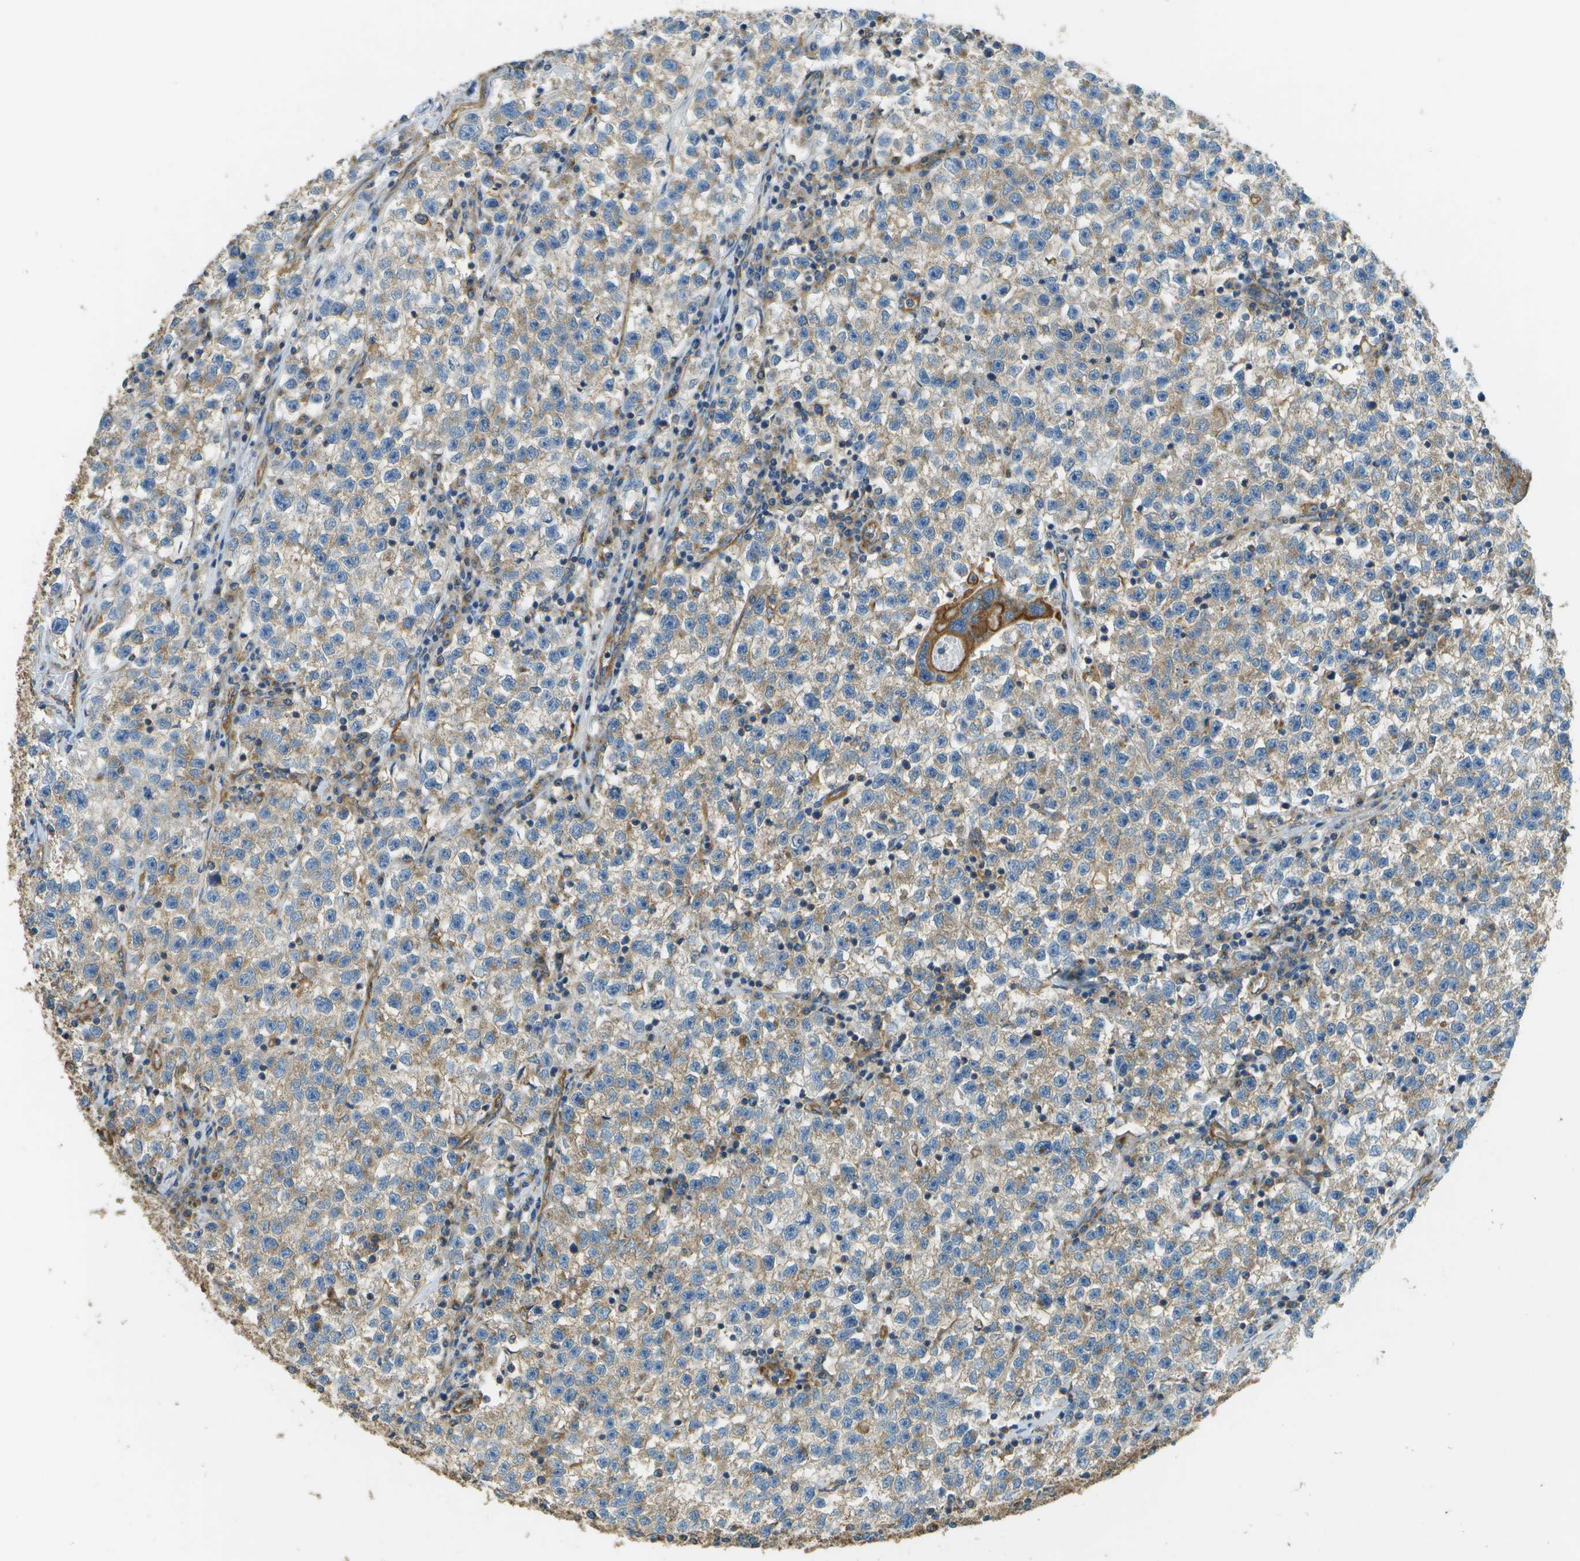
{"staining": {"intensity": "weak", "quantity": ">75%", "location": "cytoplasmic/membranous"}, "tissue": "testis cancer", "cell_type": "Tumor cells", "image_type": "cancer", "snomed": [{"axis": "morphology", "description": "Seminoma, NOS"}, {"axis": "topography", "description": "Testis"}], "caption": "Immunohistochemical staining of human testis cancer shows low levels of weak cytoplasmic/membranous staining in approximately >75% of tumor cells.", "gene": "CLTC", "patient": {"sex": "male", "age": 22}}